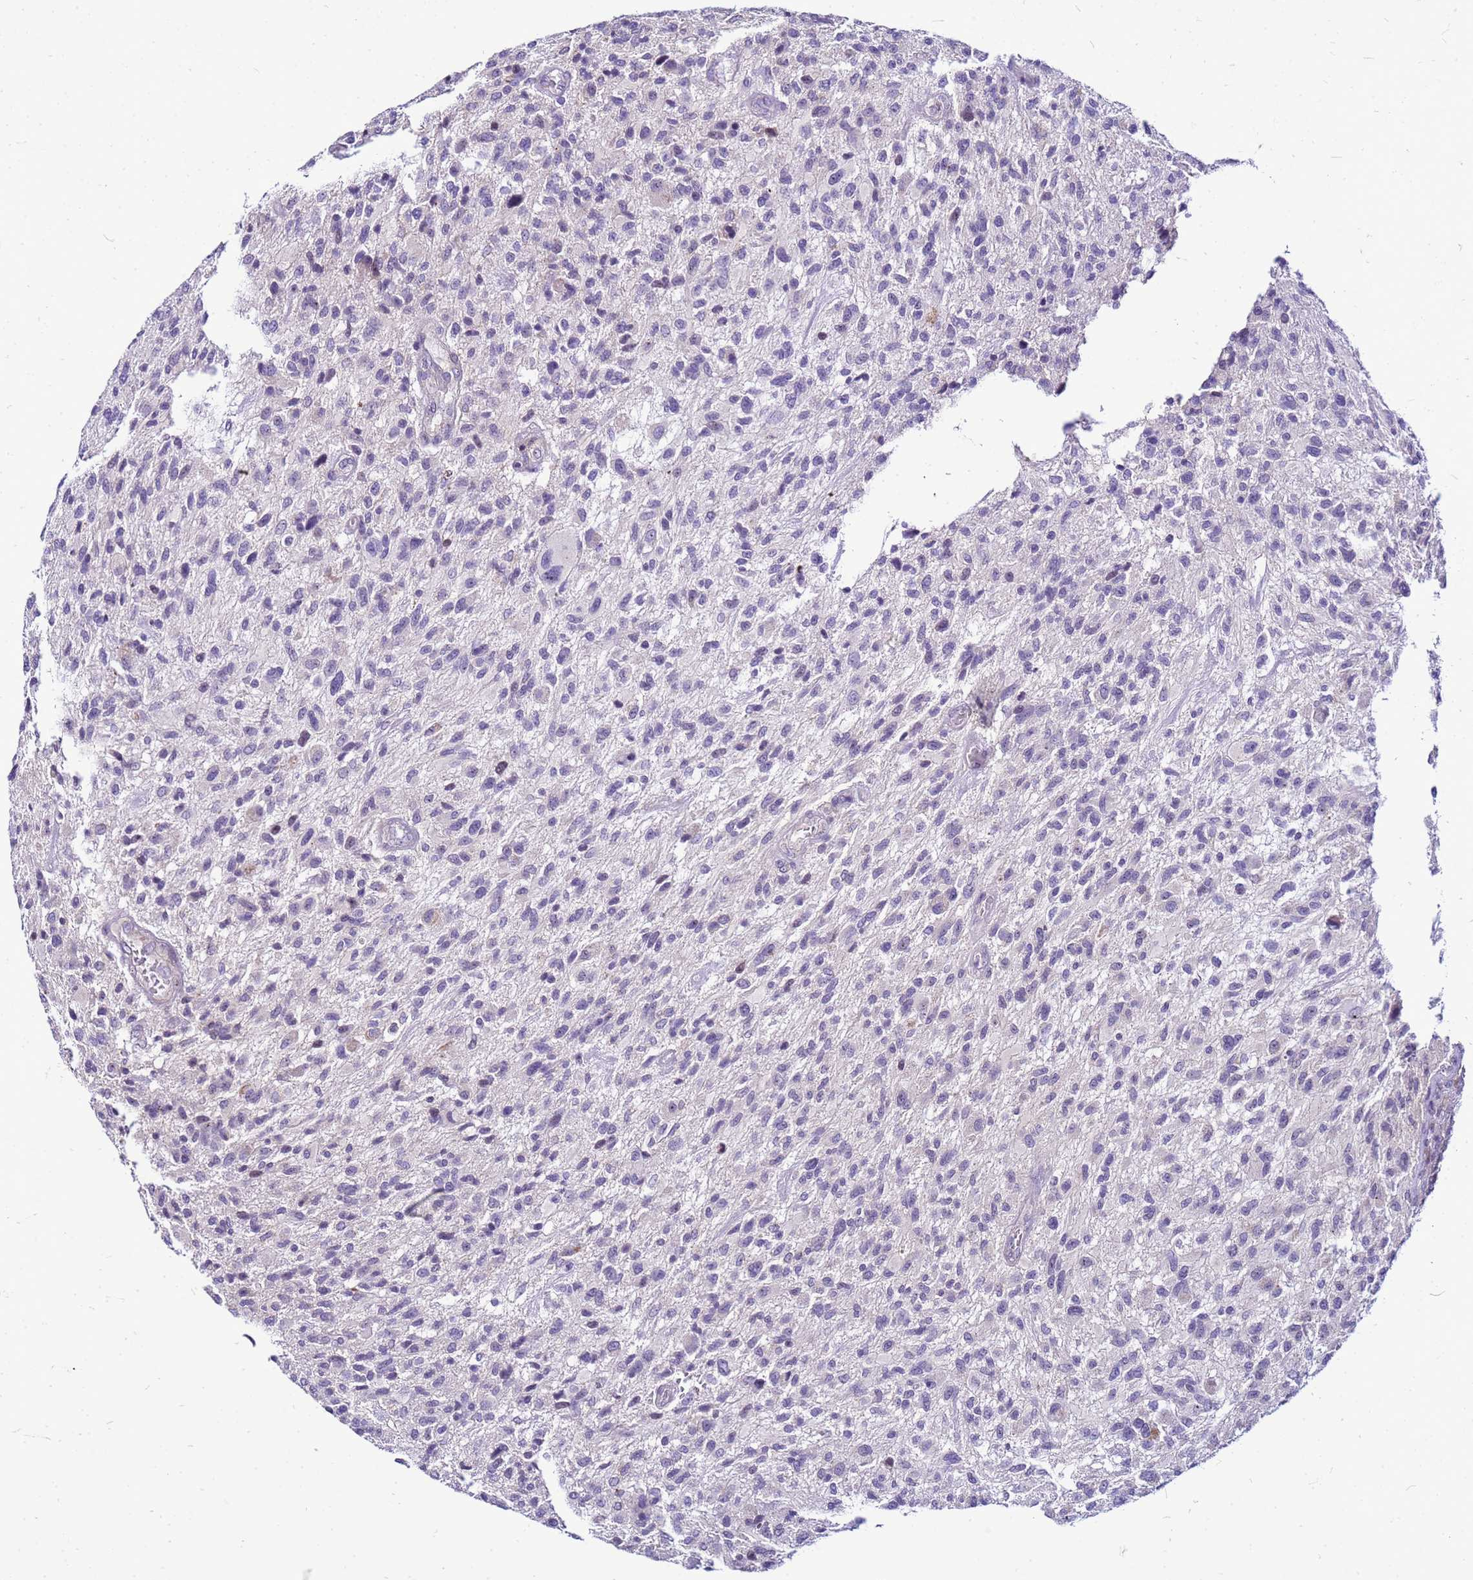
{"staining": {"intensity": "negative", "quantity": "none", "location": "none"}, "tissue": "glioma", "cell_type": "Tumor cells", "image_type": "cancer", "snomed": [{"axis": "morphology", "description": "Glioma, malignant, High grade"}, {"axis": "topography", "description": "Brain"}], "caption": "DAB (3,3'-diaminobenzidine) immunohistochemical staining of human malignant glioma (high-grade) demonstrates no significant expression in tumor cells.", "gene": "VPS4B", "patient": {"sex": "male", "age": 47}}